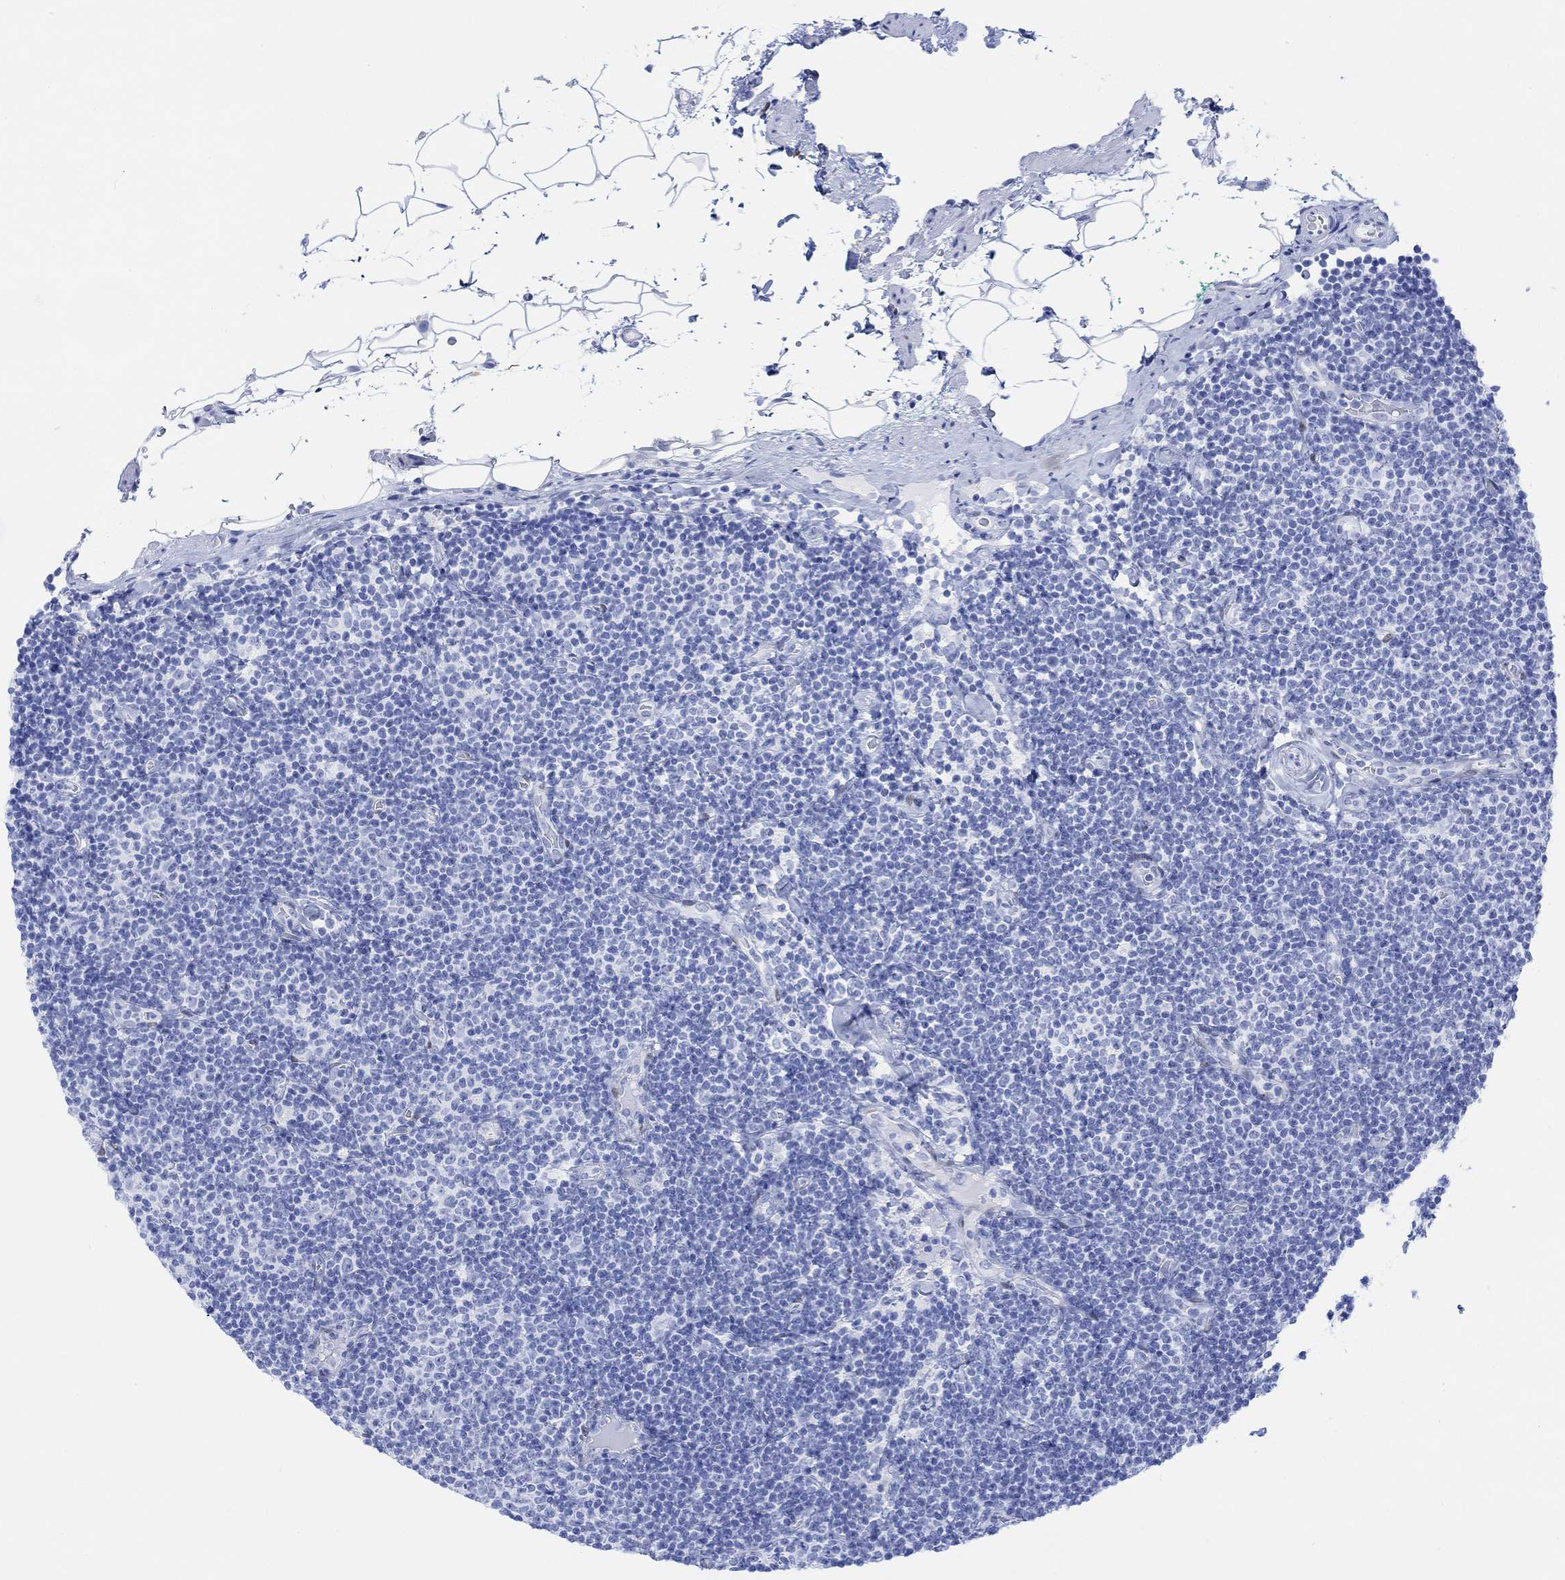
{"staining": {"intensity": "negative", "quantity": "none", "location": "none"}, "tissue": "lymphoma", "cell_type": "Tumor cells", "image_type": "cancer", "snomed": [{"axis": "morphology", "description": "Malignant lymphoma, non-Hodgkin's type, Low grade"}, {"axis": "topography", "description": "Lymph node"}], "caption": "Immunohistochemistry (IHC) histopathology image of neoplastic tissue: malignant lymphoma, non-Hodgkin's type (low-grade) stained with DAB reveals no significant protein expression in tumor cells.", "gene": "TPPP3", "patient": {"sex": "male", "age": 81}}